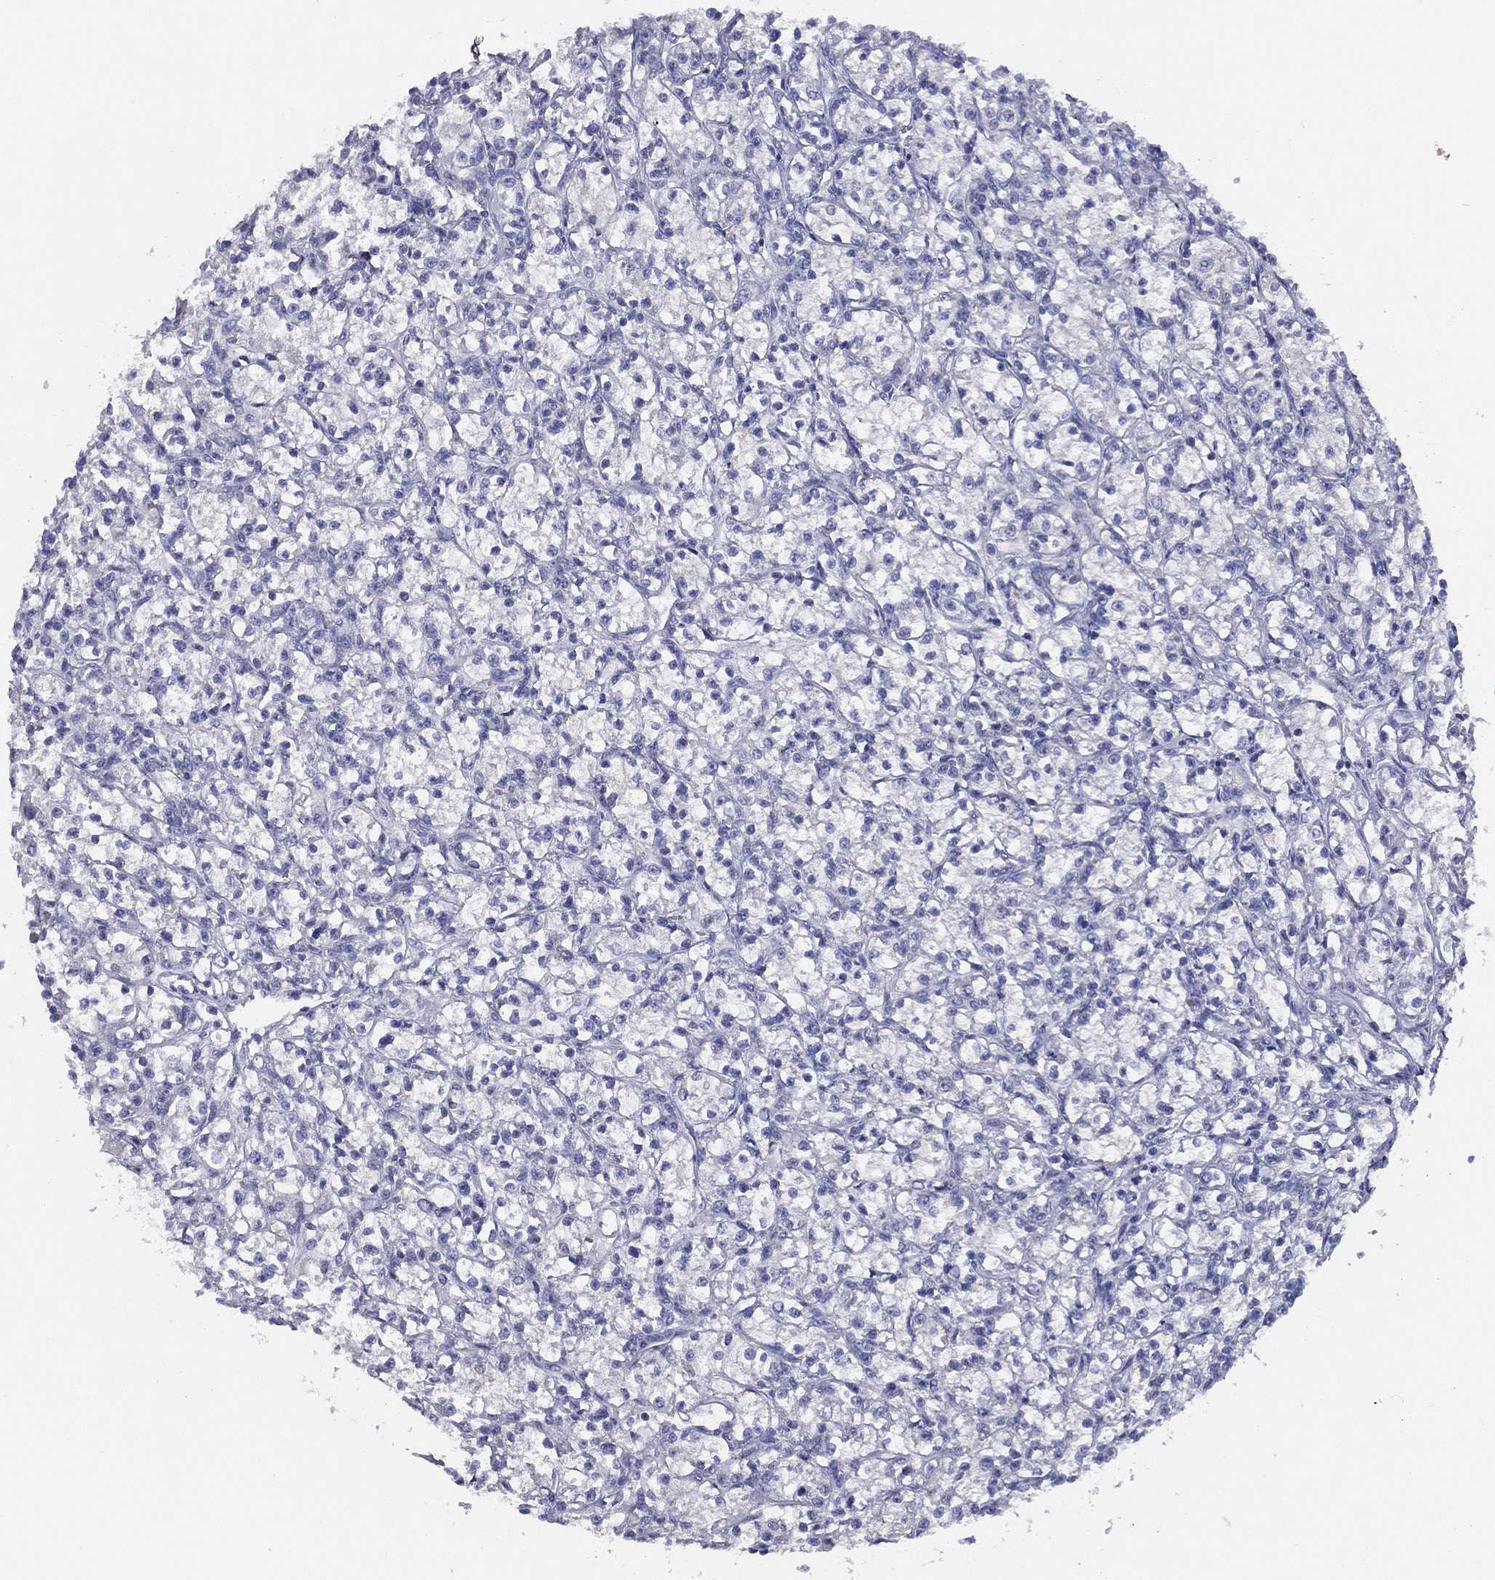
{"staining": {"intensity": "negative", "quantity": "none", "location": "none"}, "tissue": "renal cancer", "cell_type": "Tumor cells", "image_type": "cancer", "snomed": [{"axis": "morphology", "description": "Adenocarcinoma, NOS"}, {"axis": "topography", "description": "Kidney"}], "caption": "Immunohistochemistry (IHC) of renal cancer (adenocarcinoma) exhibits no positivity in tumor cells.", "gene": "SLC13A4", "patient": {"sex": "female", "age": 59}}